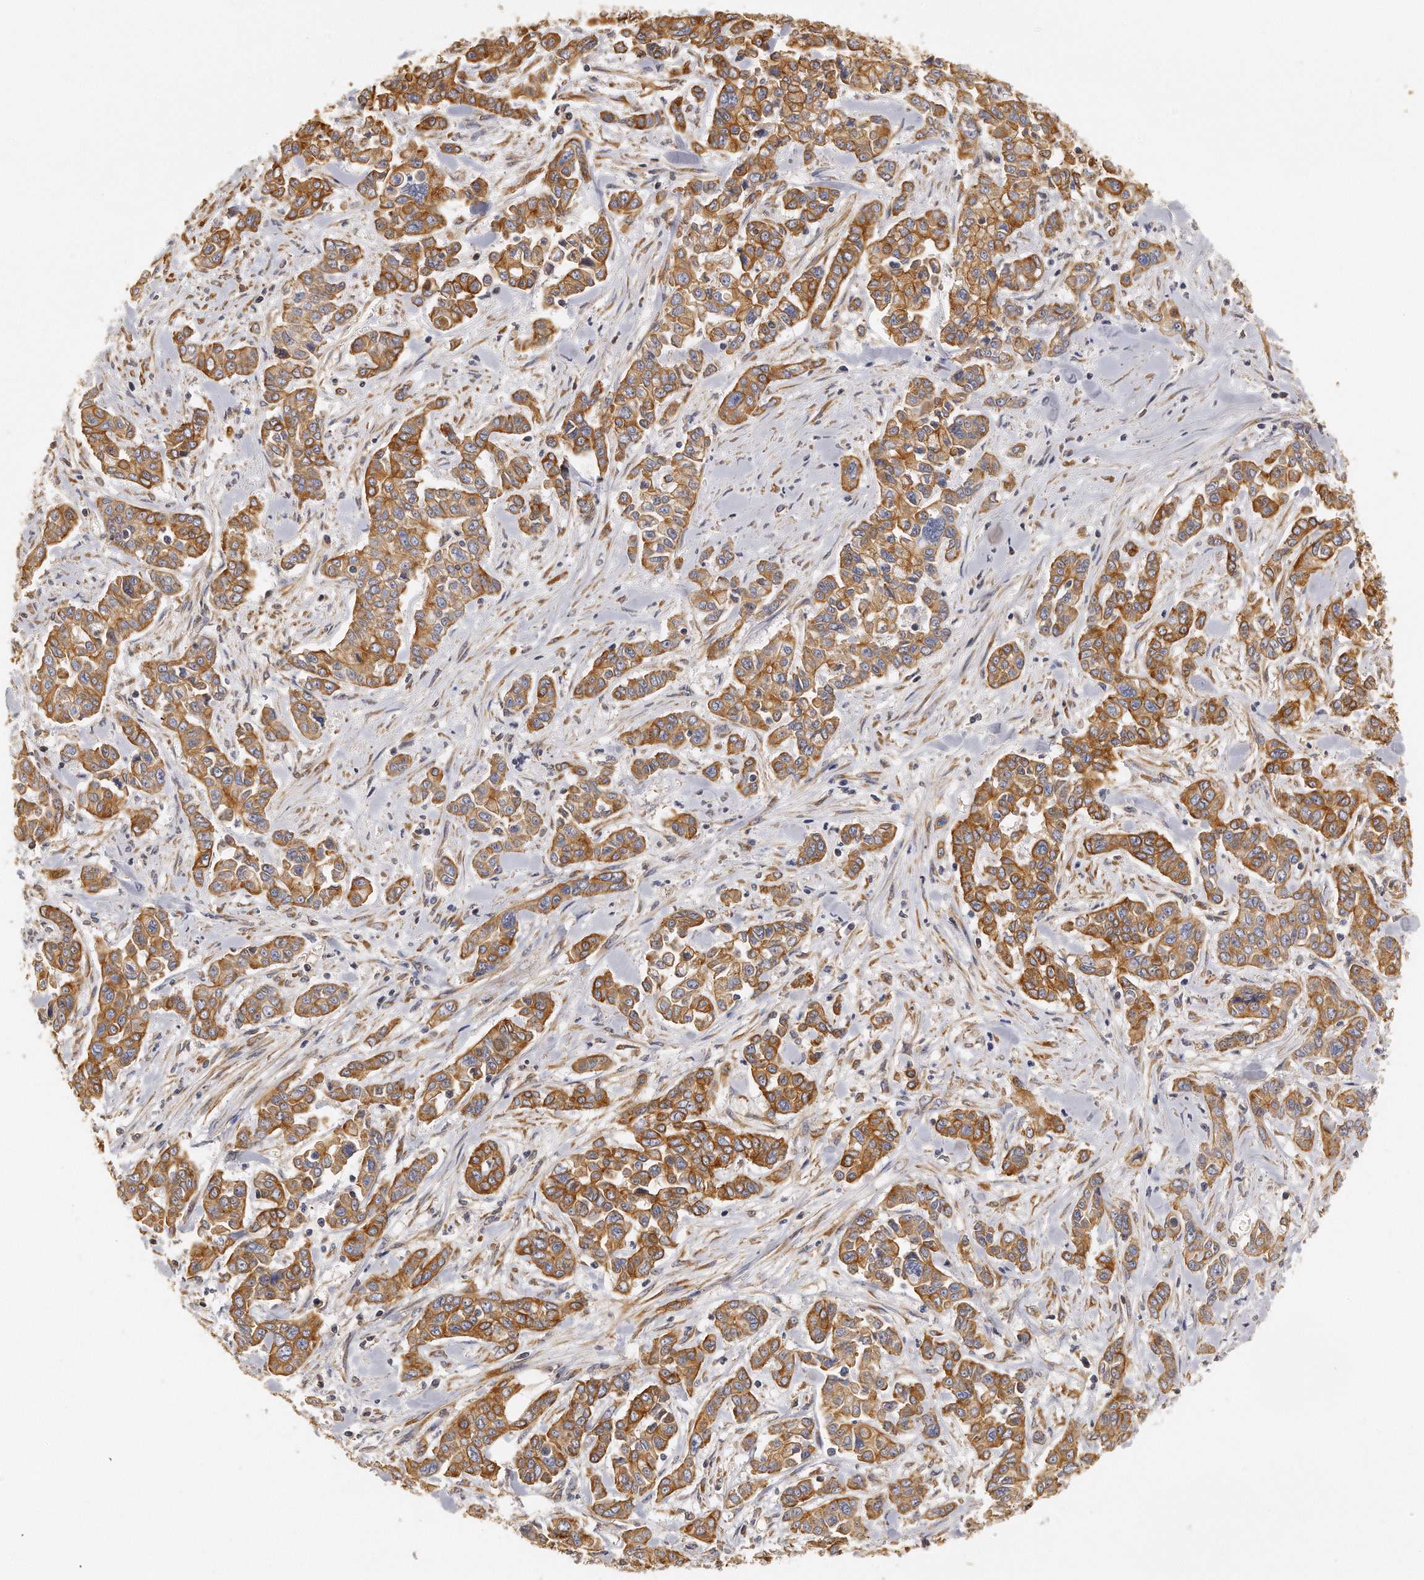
{"staining": {"intensity": "moderate", "quantity": ">75%", "location": "cytoplasmic/membranous"}, "tissue": "pancreatic cancer", "cell_type": "Tumor cells", "image_type": "cancer", "snomed": [{"axis": "morphology", "description": "Adenocarcinoma, NOS"}, {"axis": "topography", "description": "Pancreas"}], "caption": "Tumor cells show medium levels of moderate cytoplasmic/membranous positivity in about >75% of cells in pancreatic cancer.", "gene": "CHST7", "patient": {"sex": "female", "age": 52}}